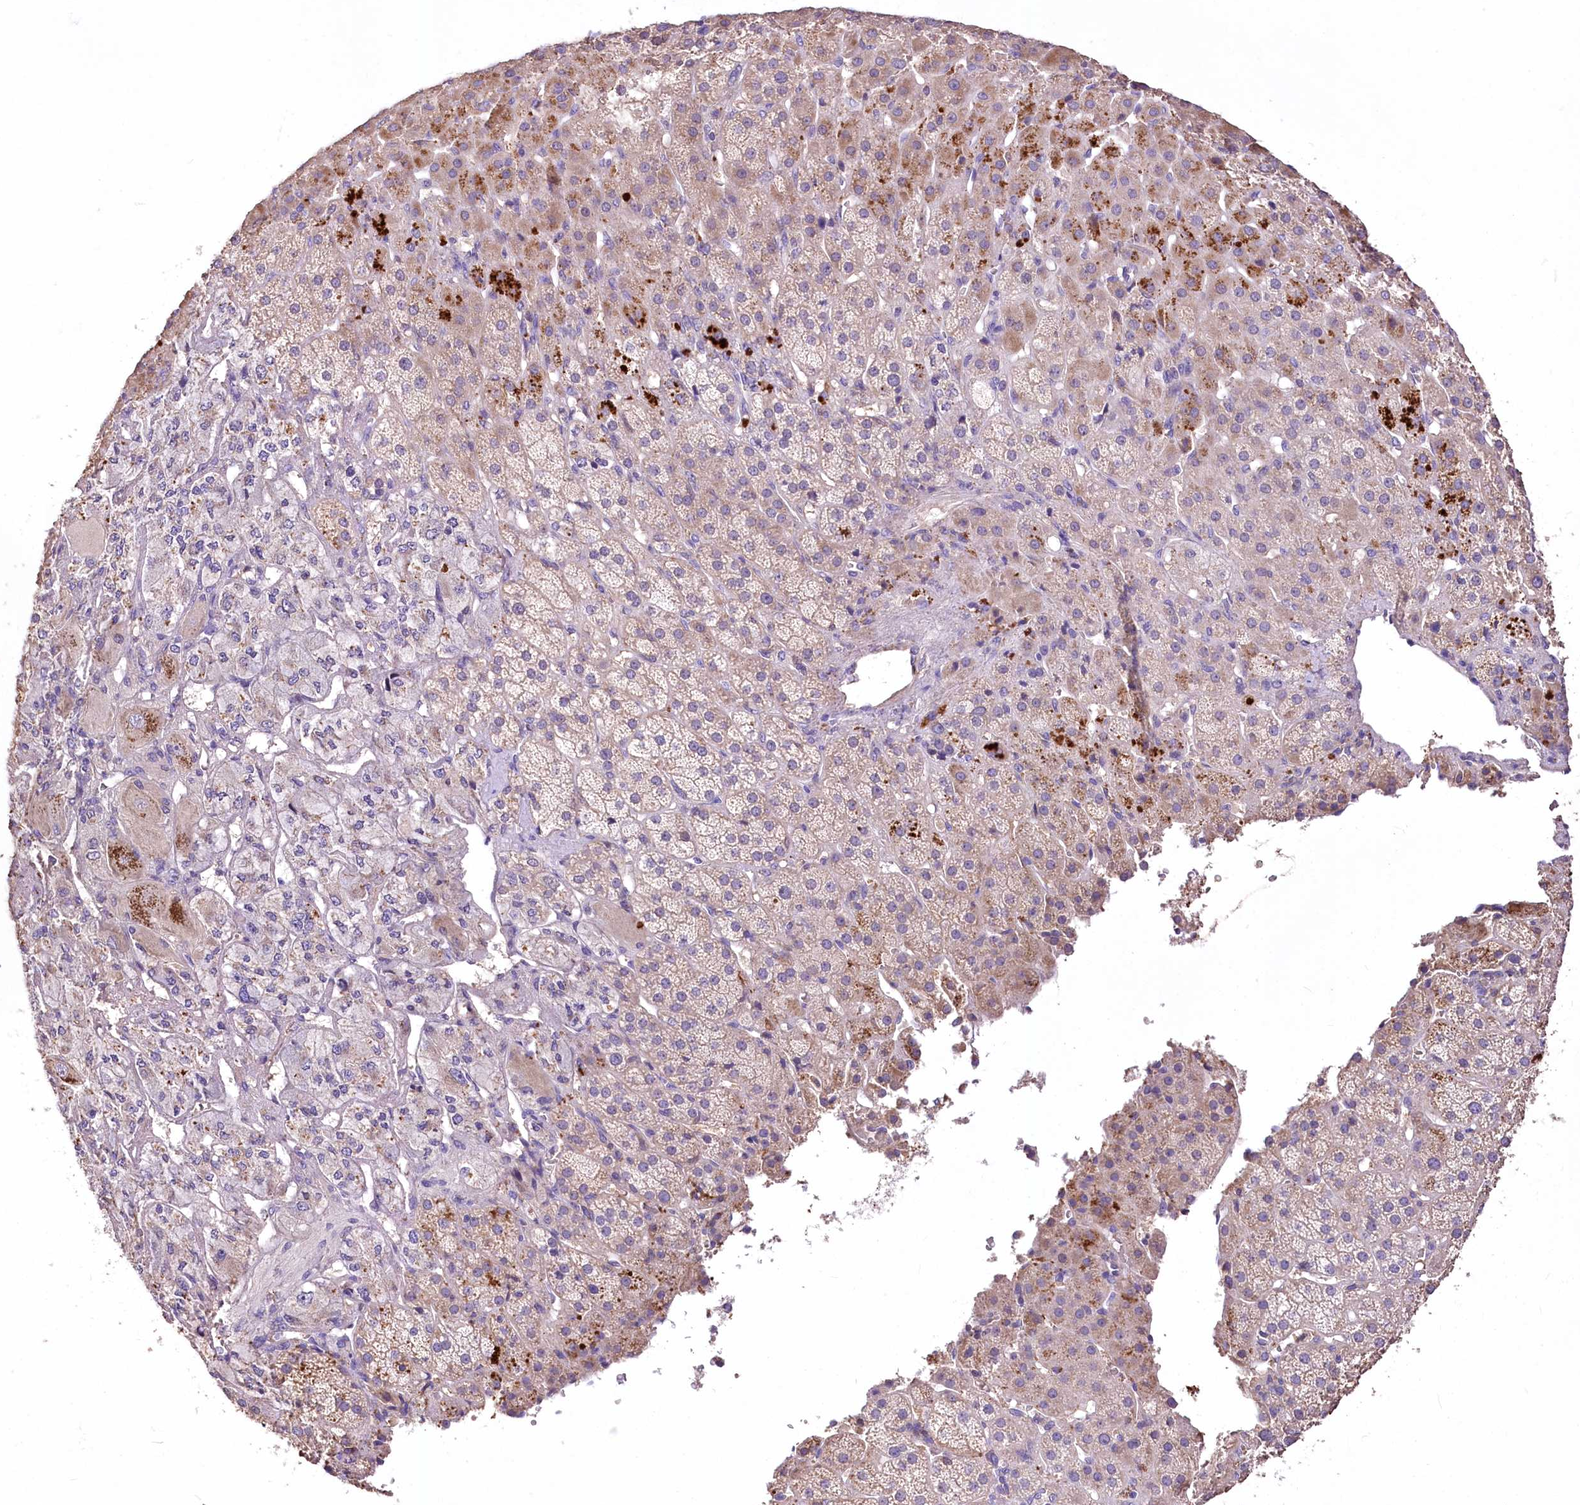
{"staining": {"intensity": "moderate", "quantity": "25%-75%", "location": "cytoplasmic/membranous"}, "tissue": "adrenal gland", "cell_type": "Glandular cells", "image_type": "normal", "snomed": [{"axis": "morphology", "description": "Normal tissue, NOS"}, {"axis": "topography", "description": "Adrenal gland"}], "caption": "IHC micrograph of benign adrenal gland: human adrenal gland stained using immunohistochemistry (IHC) displays medium levels of moderate protein expression localized specifically in the cytoplasmic/membranous of glandular cells, appearing as a cytoplasmic/membranous brown color.", "gene": "PCYOX1L", "patient": {"sex": "female", "age": 57}}